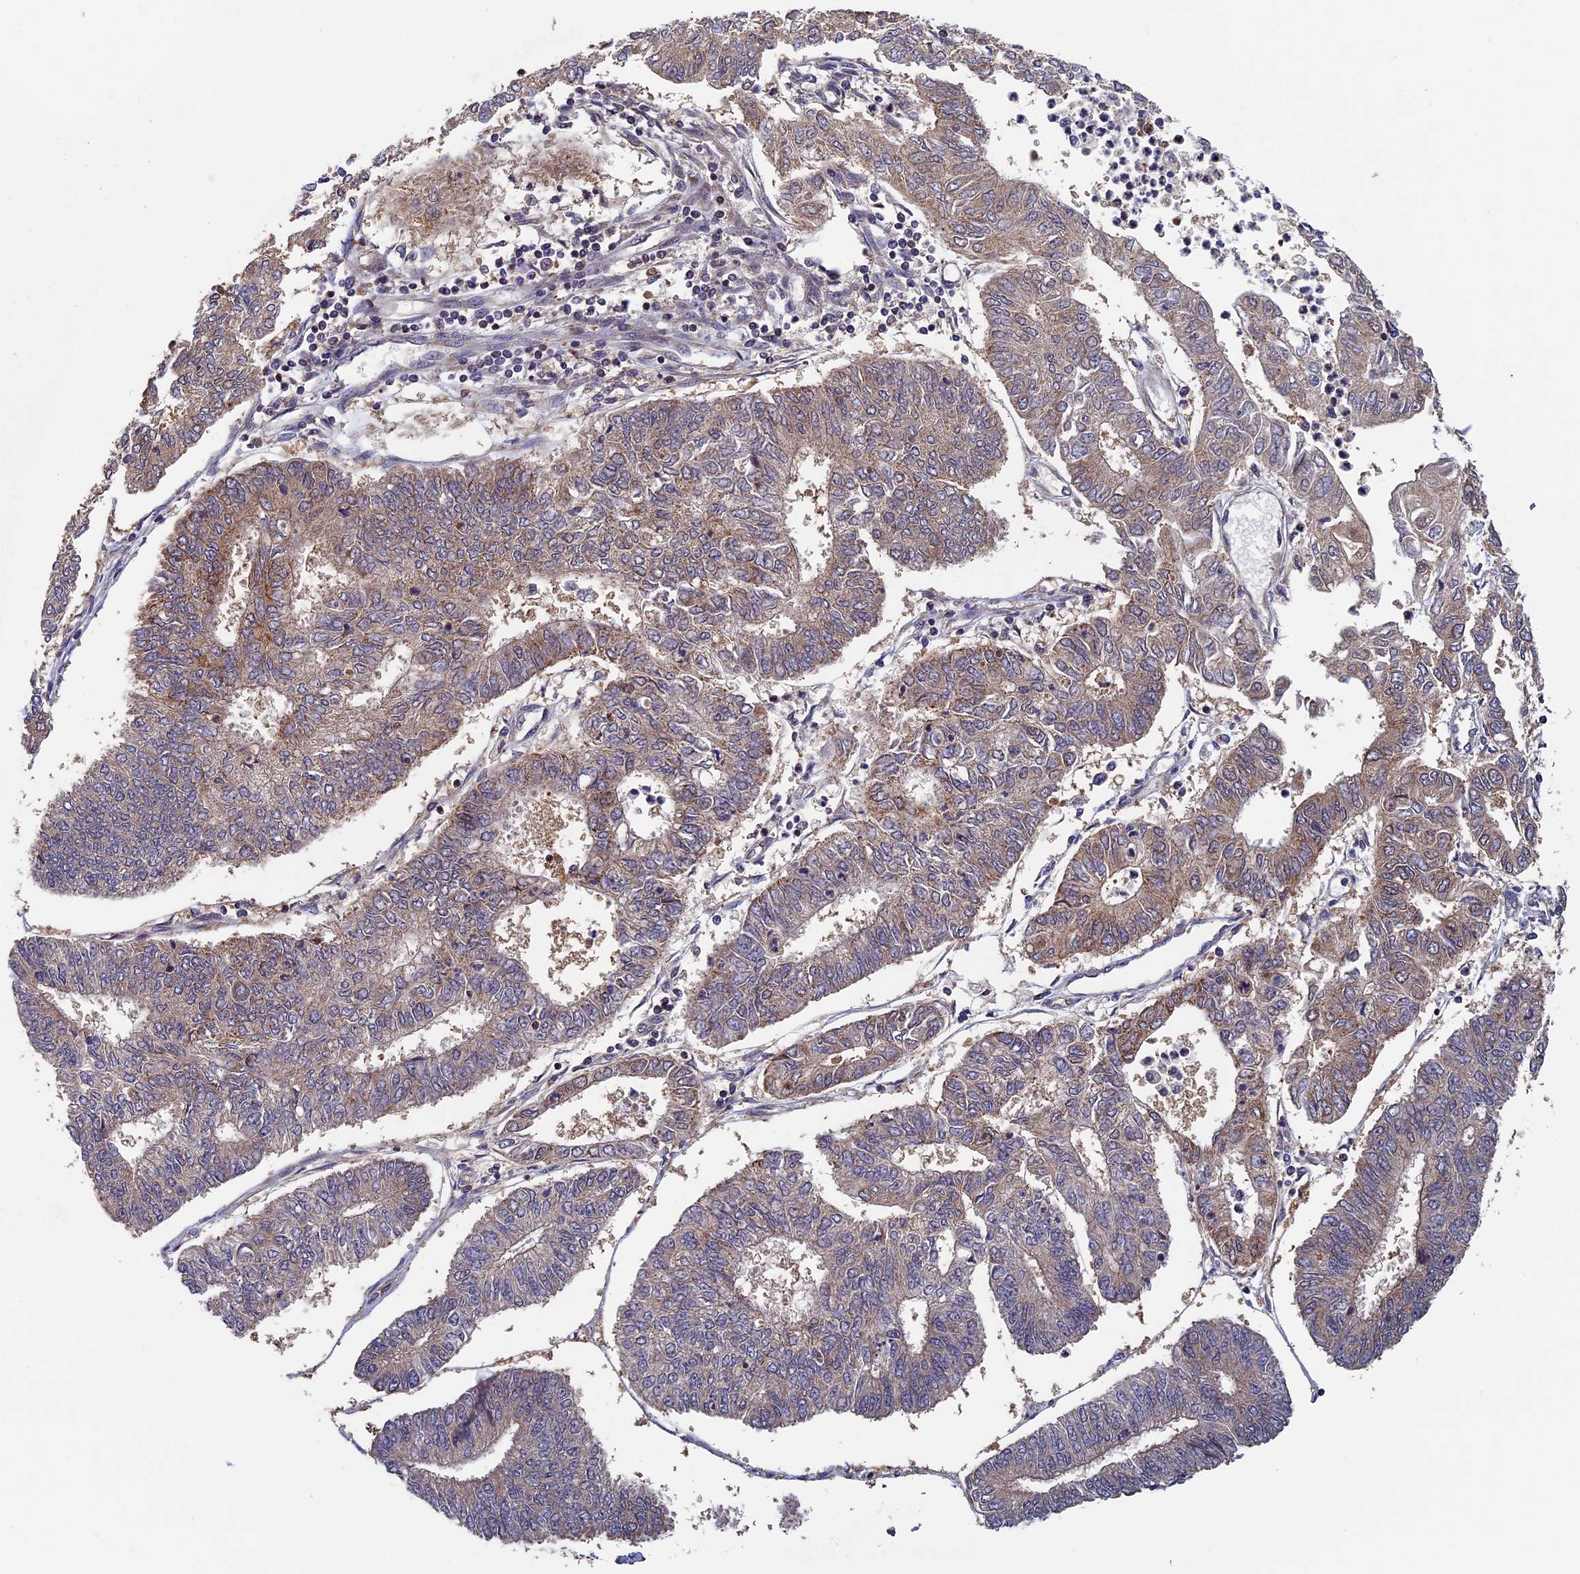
{"staining": {"intensity": "moderate", "quantity": "<25%", "location": "cytoplasmic/membranous"}, "tissue": "endometrial cancer", "cell_type": "Tumor cells", "image_type": "cancer", "snomed": [{"axis": "morphology", "description": "Adenocarcinoma, NOS"}, {"axis": "topography", "description": "Endometrium"}], "caption": "Brown immunohistochemical staining in human endometrial cancer (adenocarcinoma) shows moderate cytoplasmic/membranous staining in approximately <25% of tumor cells.", "gene": "LCMT1", "patient": {"sex": "female", "age": 68}}